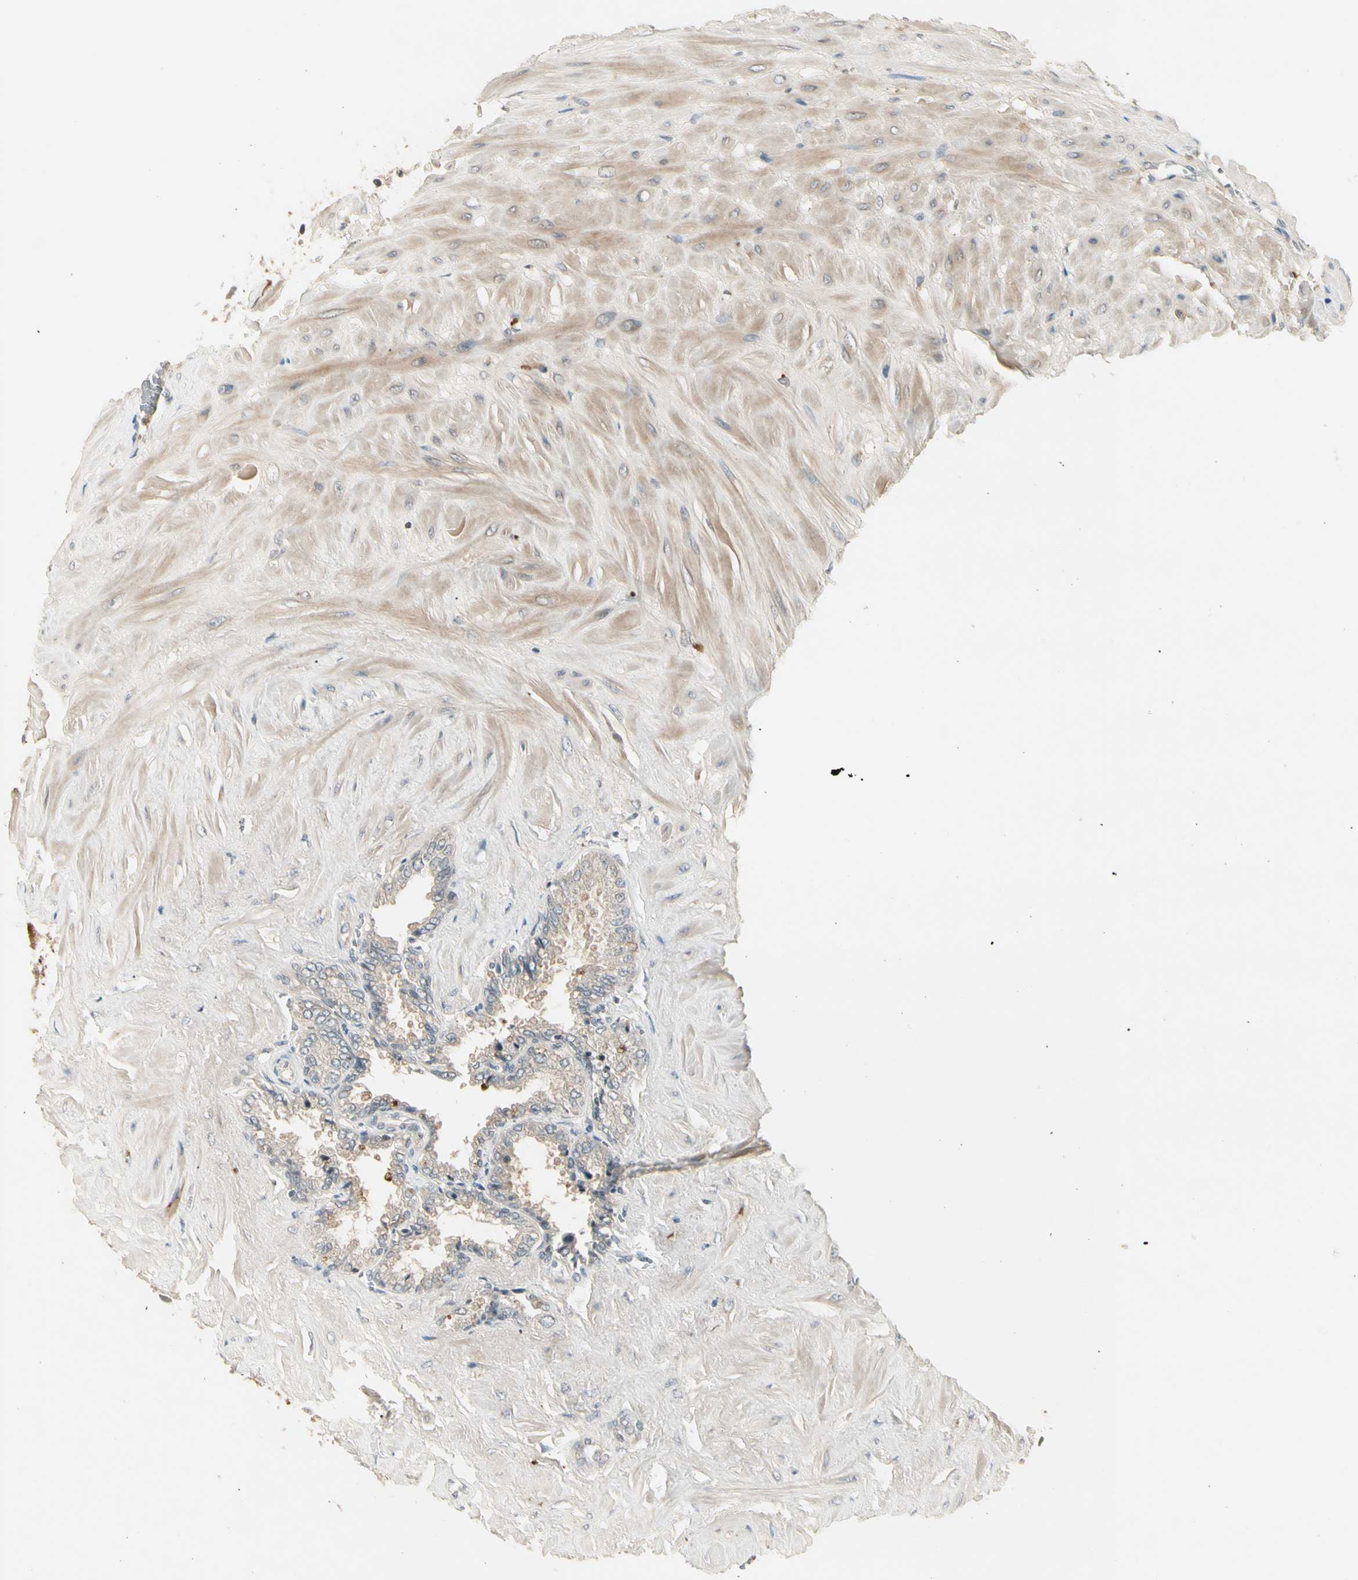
{"staining": {"intensity": "weak", "quantity": ">75%", "location": "cytoplasmic/membranous"}, "tissue": "seminal vesicle", "cell_type": "Glandular cells", "image_type": "normal", "snomed": [{"axis": "morphology", "description": "Normal tissue, NOS"}, {"axis": "topography", "description": "Seminal veicle"}], "caption": "The photomicrograph reveals staining of normal seminal vesicle, revealing weak cytoplasmic/membranous protein expression (brown color) within glandular cells. (IHC, brightfield microscopy, high magnification).", "gene": "CCL4", "patient": {"sex": "male", "age": 46}}